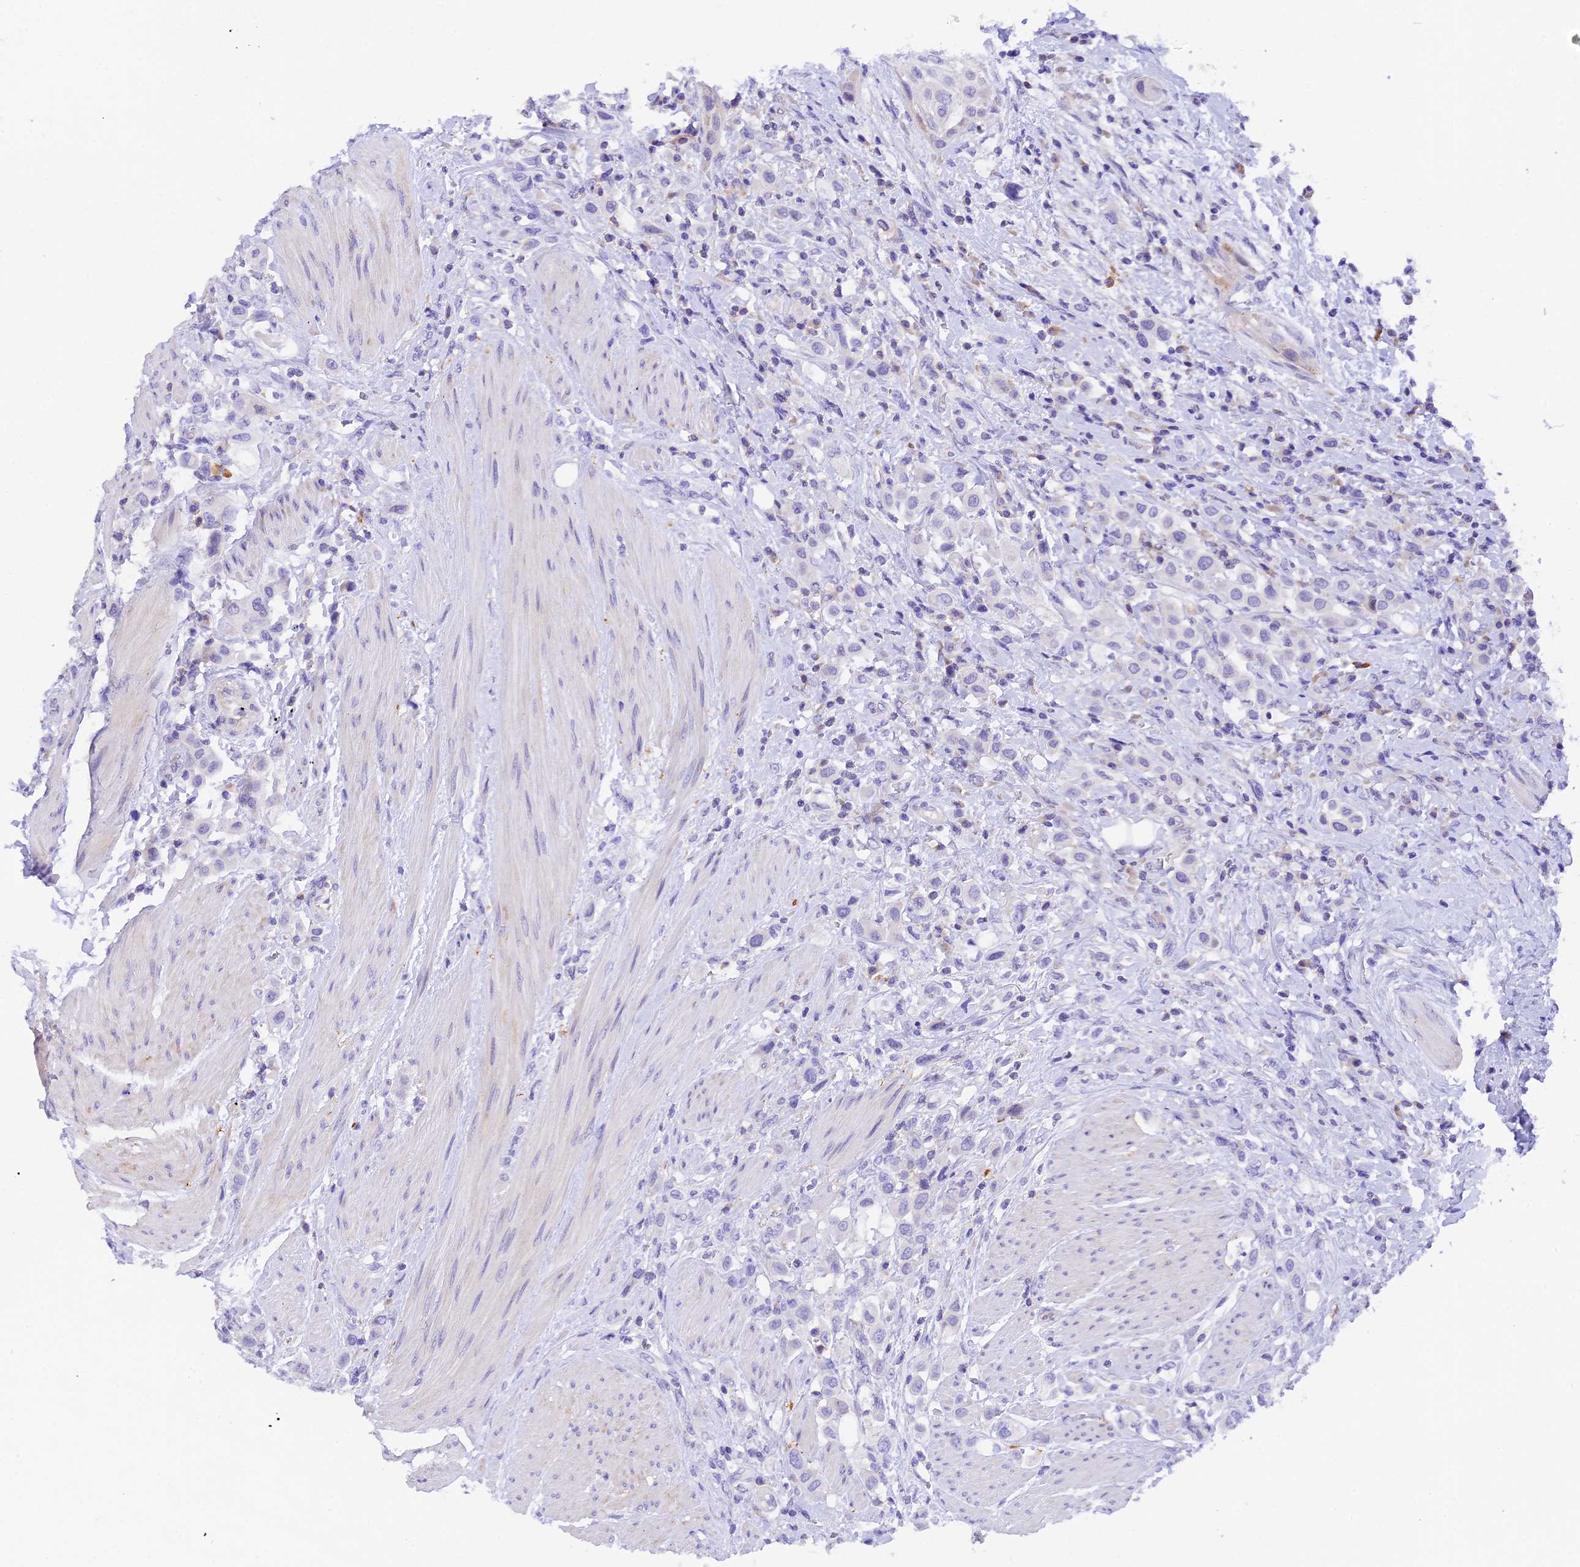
{"staining": {"intensity": "negative", "quantity": "none", "location": "none"}, "tissue": "urothelial cancer", "cell_type": "Tumor cells", "image_type": "cancer", "snomed": [{"axis": "morphology", "description": "Urothelial carcinoma, High grade"}, {"axis": "topography", "description": "Urinary bladder"}], "caption": "Immunohistochemical staining of human urothelial cancer shows no significant expression in tumor cells. Brightfield microscopy of IHC stained with DAB (3,3'-diaminobenzidine) (brown) and hematoxylin (blue), captured at high magnification.", "gene": "COL6A5", "patient": {"sex": "male", "age": 50}}